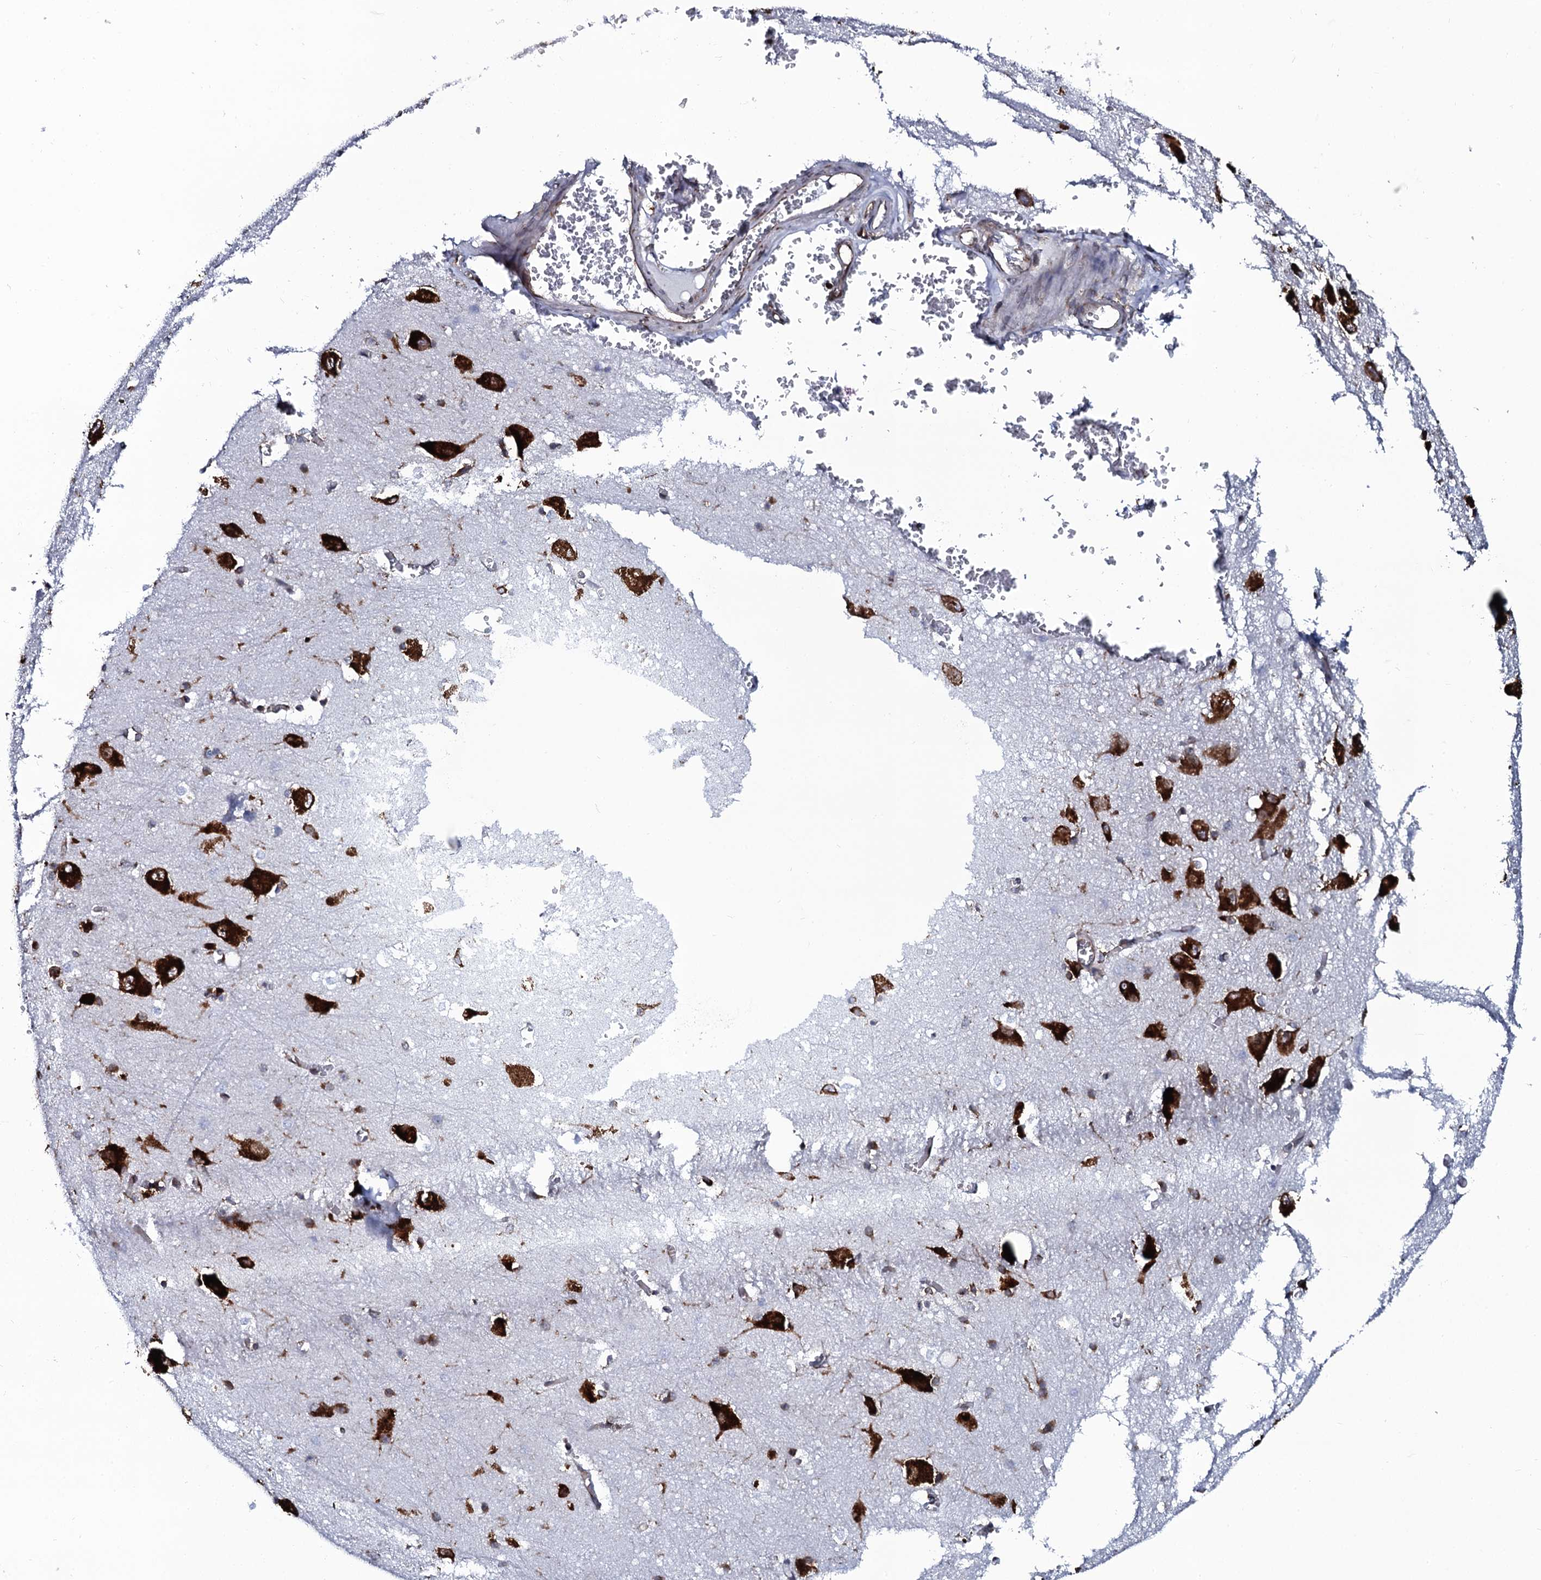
{"staining": {"intensity": "moderate", "quantity": "<25%", "location": "cytoplasmic/membranous"}, "tissue": "caudate", "cell_type": "Glial cells", "image_type": "normal", "snomed": [{"axis": "morphology", "description": "Normal tissue, NOS"}, {"axis": "topography", "description": "Lateral ventricle wall"}], "caption": "Immunohistochemistry of benign human caudate exhibits low levels of moderate cytoplasmic/membranous staining in approximately <25% of glial cells.", "gene": "SPTY2D1", "patient": {"sex": "male", "age": 37}}